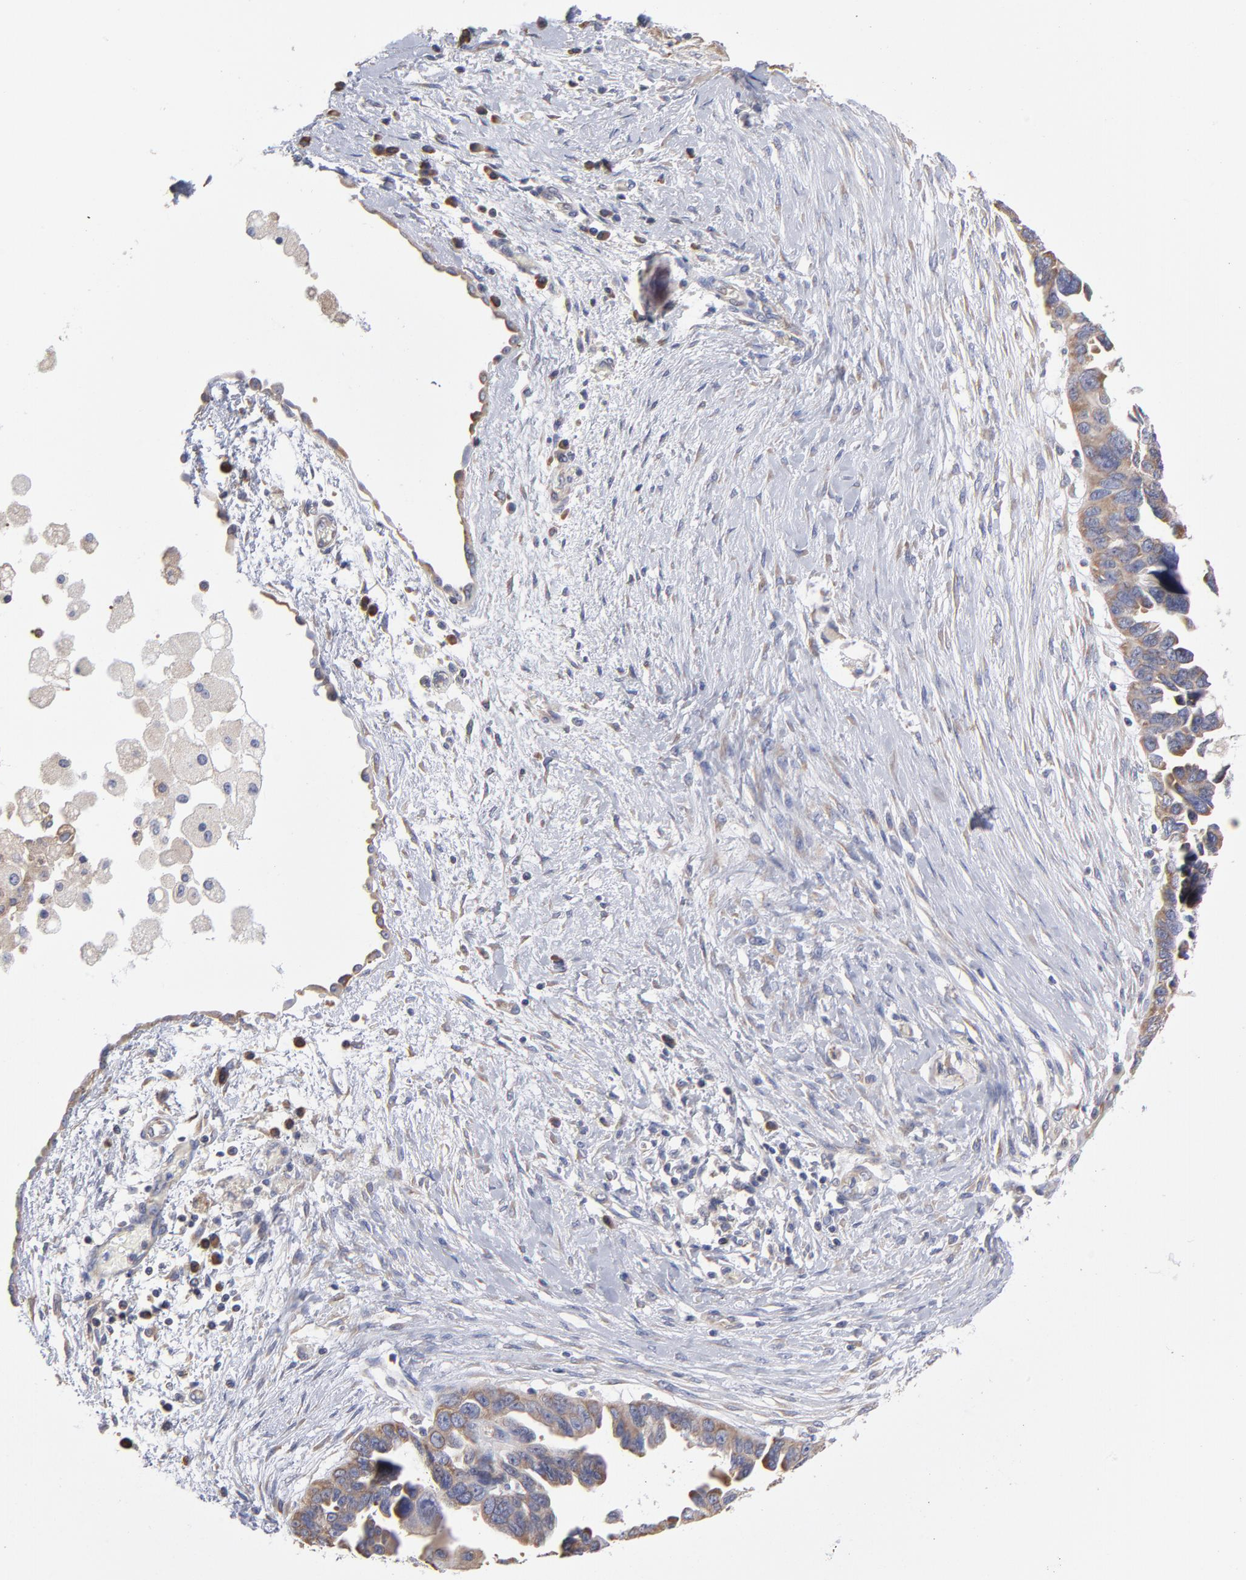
{"staining": {"intensity": "moderate", "quantity": ">75%", "location": "cytoplasmic/membranous"}, "tissue": "ovarian cancer", "cell_type": "Tumor cells", "image_type": "cancer", "snomed": [{"axis": "morphology", "description": "Cystadenocarcinoma, serous, NOS"}, {"axis": "topography", "description": "Ovary"}], "caption": "Moderate cytoplasmic/membranous positivity for a protein is present in approximately >75% of tumor cells of ovarian cancer (serous cystadenocarcinoma) using immunohistochemistry.", "gene": "RPL3", "patient": {"sex": "female", "age": 63}}